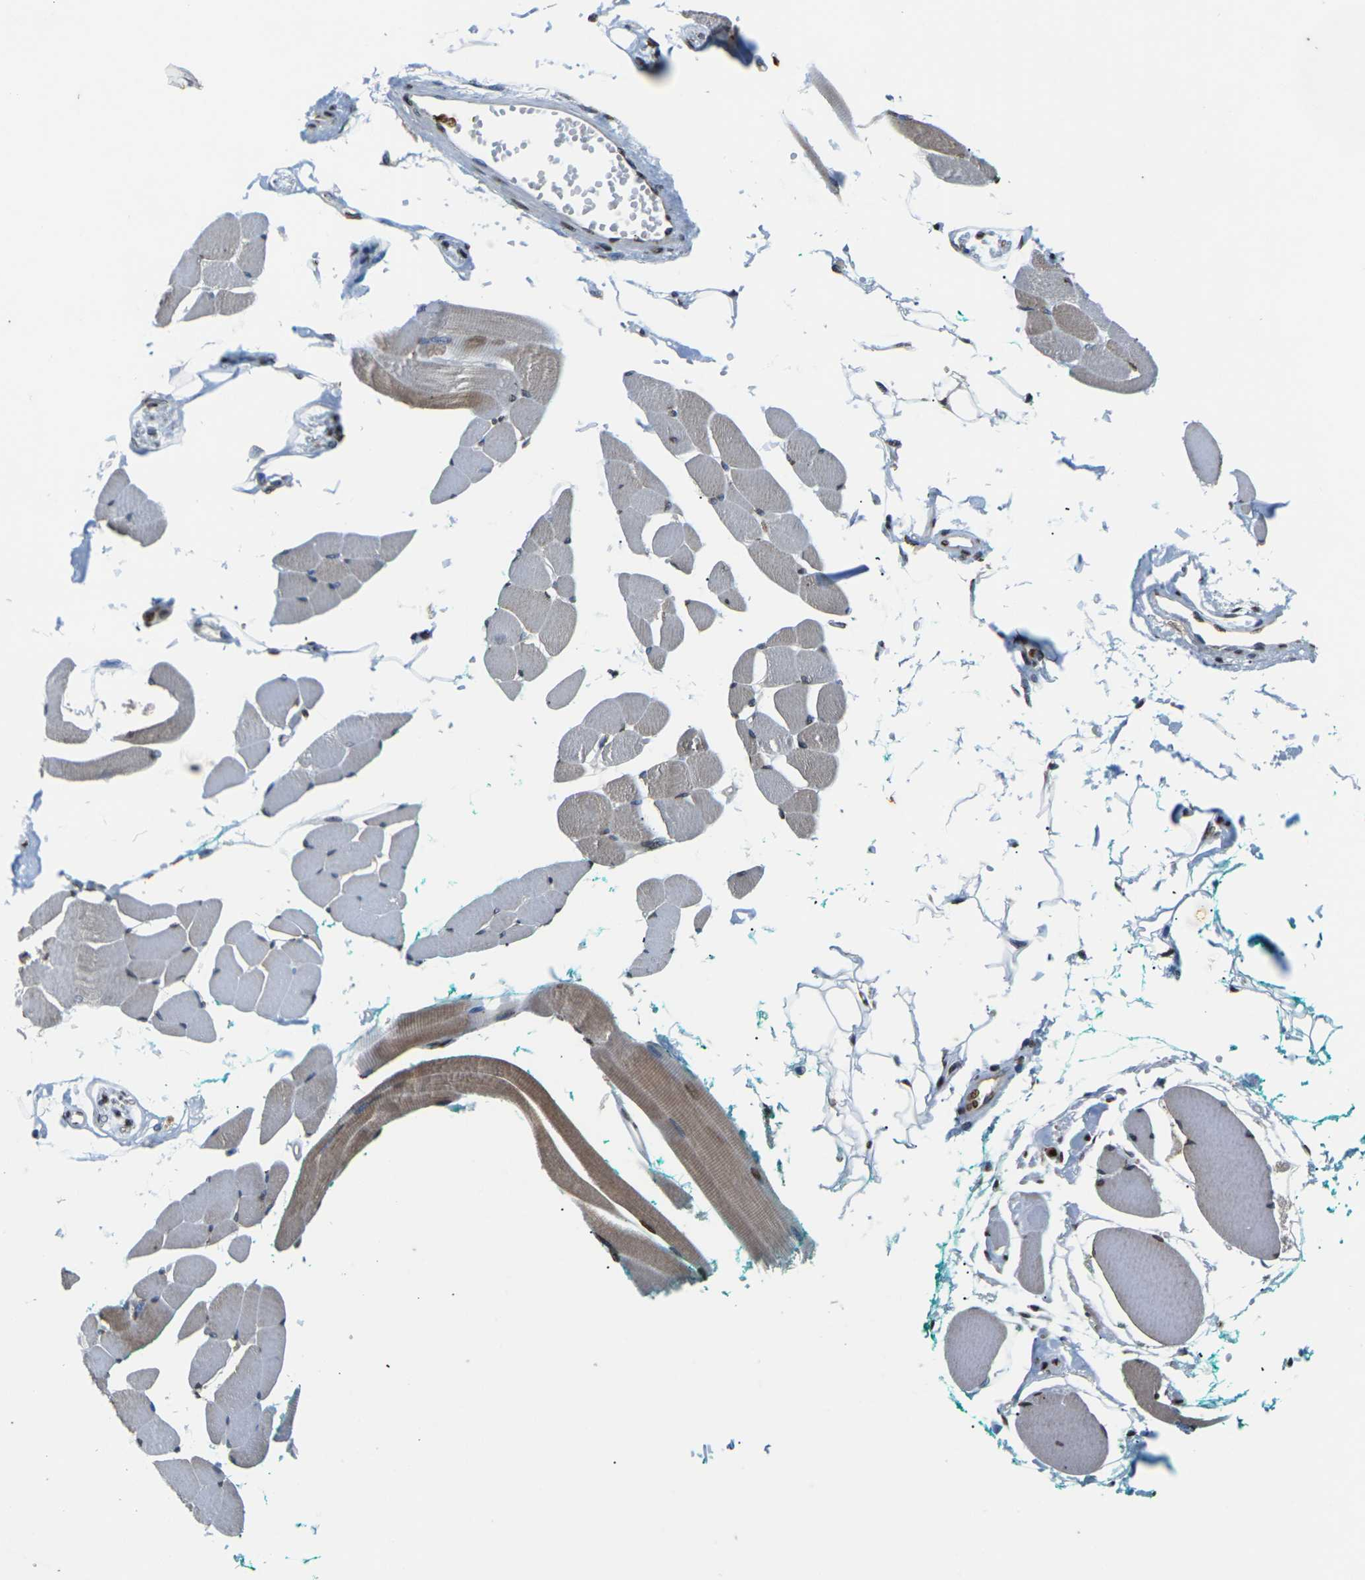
{"staining": {"intensity": "moderate", "quantity": ">75%", "location": "cytoplasmic/membranous,nuclear"}, "tissue": "skeletal muscle", "cell_type": "Myocytes", "image_type": "normal", "snomed": [{"axis": "morphology", "description": "Normal tissue, NOS"}, {"axis": "topography", "description": "Skeletal muscle"}, {"axis": "topography", "description": "Oral tissue"}, {"axis": "topography", "description": "Peripheral nerve tissue"}], "caption": "Human skeletal muscle stained for a protein (brown) exhibits moderate cytoplasmic/membranous,nuclear positive expression in about >75% of myocytes.", "gene": "EMSY", "patient": {"sex": "female", "age": 84}}